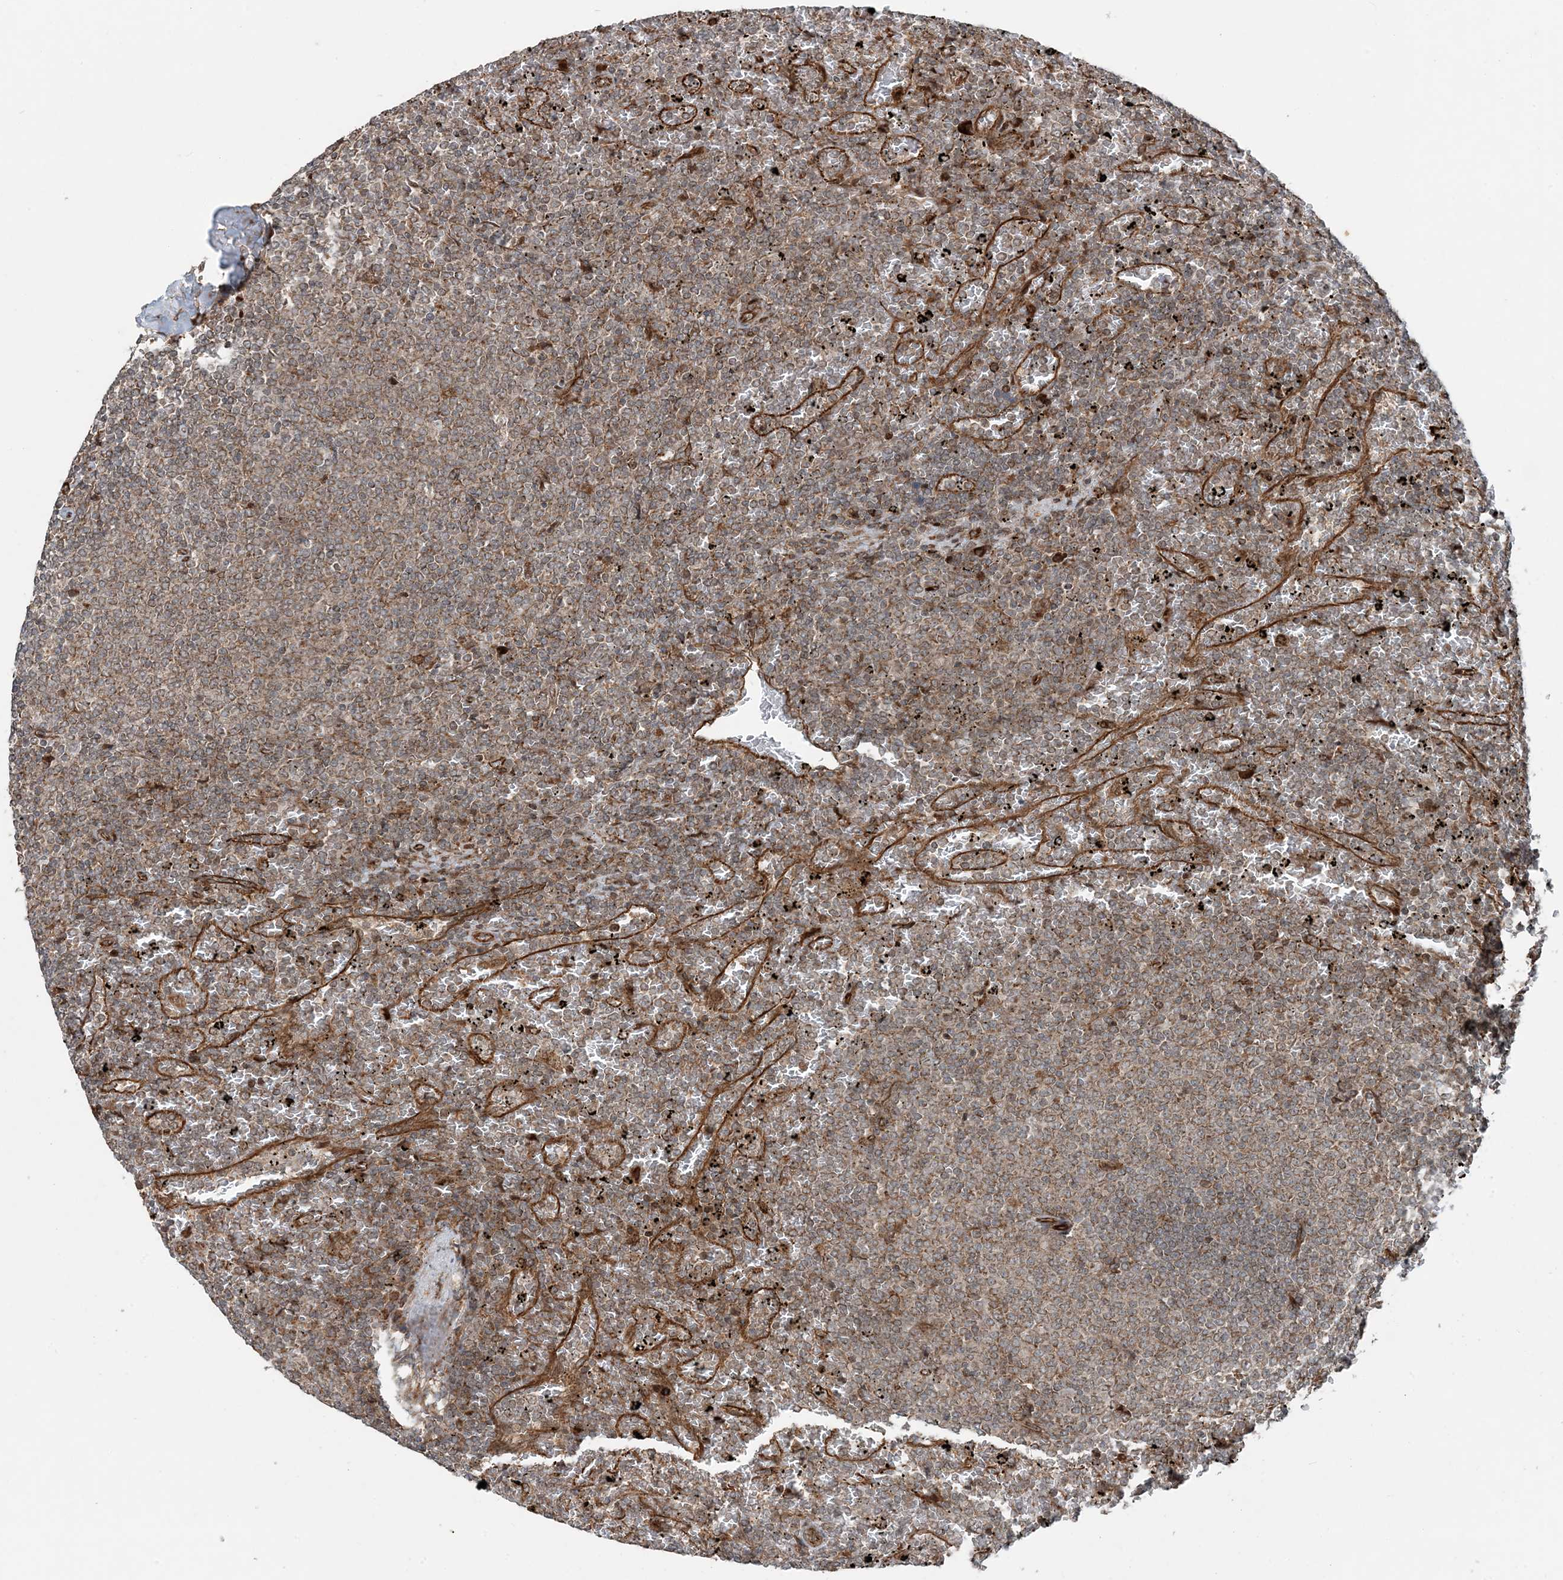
{"staining": {"intensity": "weak", "quantity": "<25%", "location": "cytoplasmic/membranous"}, "tissue": "lymphoma", "cell_type": "Tumor cells", "image_type": "cancer", "snomed": [{"axis": "morphology", "description": "Malignant lymphoma, non-Hodgkin's type, Low grade"}, {"axis": "topography", "description": "Spleen"}], "caption": "Immunohistochemistry (IHC) photomicrograph of lymphoma stained for a protein (brown), which exhibits no positivity in tumor cells.", "gene": "EDEM2", "patient": {"sex": "female", "age": 77}}